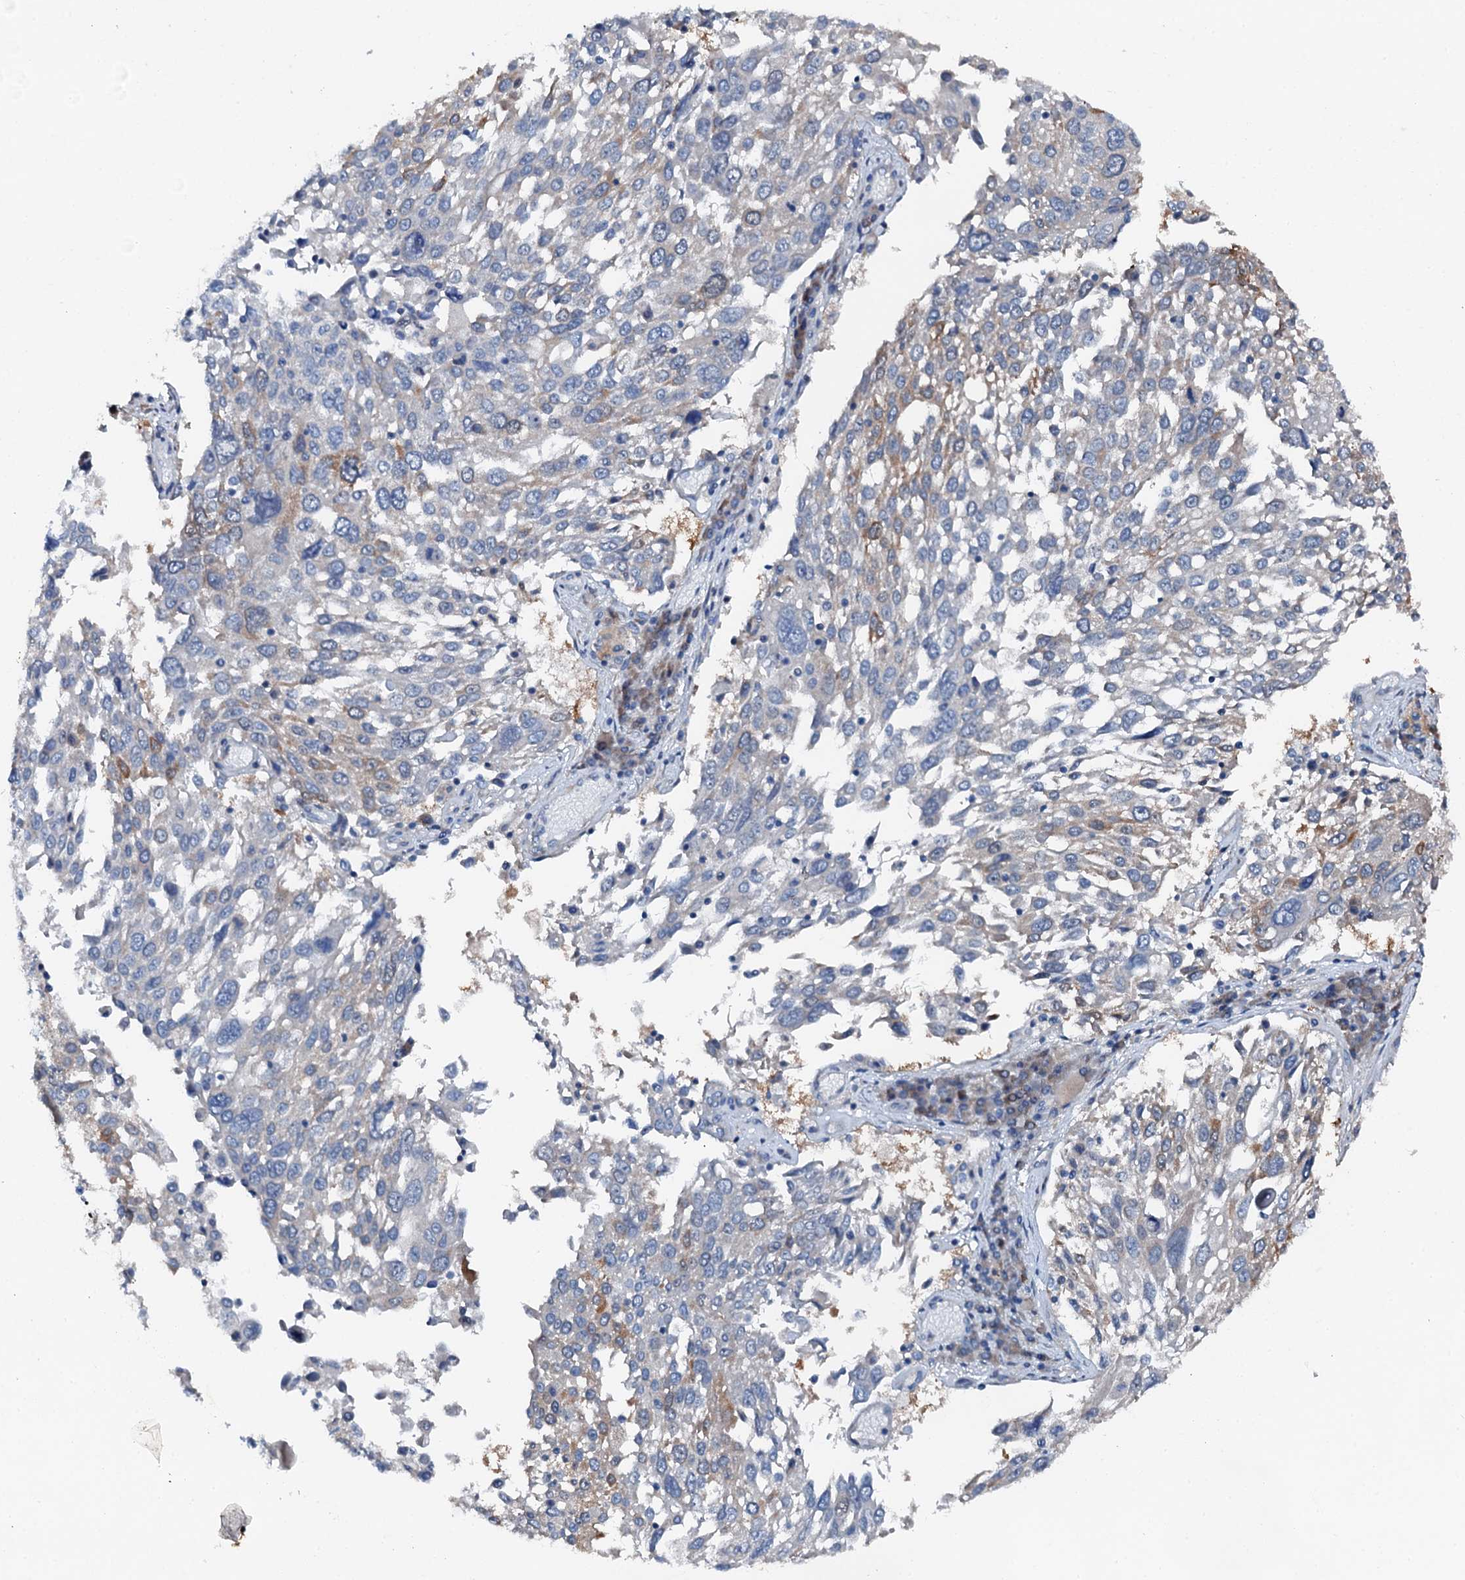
{"staining": {"intensity": "weak", "quantity": "<25%", "location": "cytoplasmic/membranous"}, "tissue": "lung cancer", "cell_type": "Tumor cells", "image_type": "cancer", "snomed": [{"axis": "morphology", "description": "Squamous cell carcinoma, NOS"}, {"axis": "topography", "description": "Lung"}], "caption": "The photomicrograph displays no significant positivity in tumor cells of lung cancer. The staining is performed using DAB brown chromogen with nuclei counter-stained in using hematoxylin.", "gene": "GFOD2", "patient": {"sex": "male", "age": 65}}